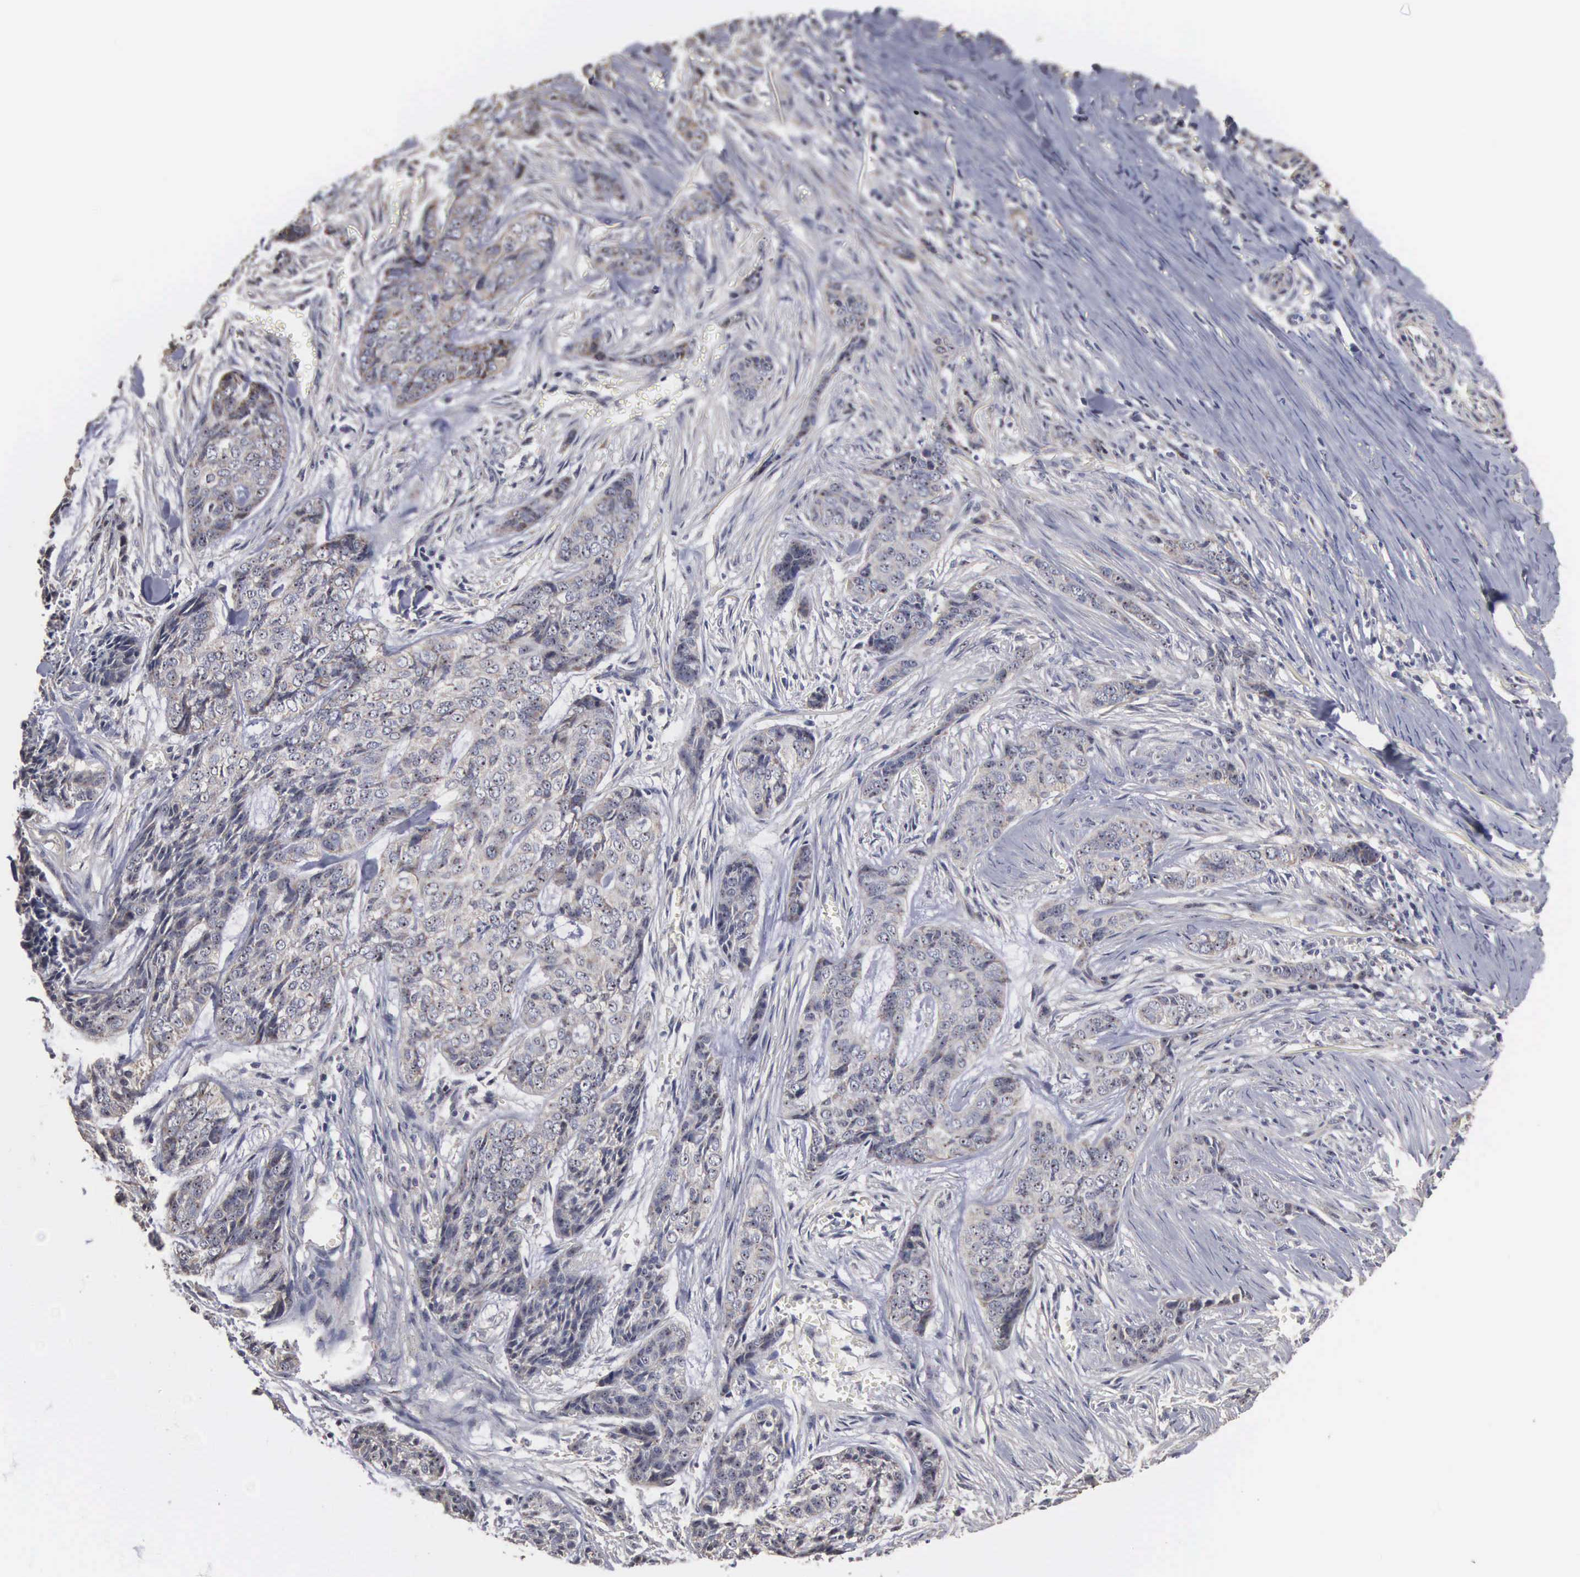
{"staining": {"intensity": "weak", "quantity": "25%-75%", "location": "cytoplasmic/membranous"}, "tissue": "skin cancer", "cell_type": "Tumor cells", "image_type": "cancer", "snomed": [{"axis": "morphology", "description": "Normal tissue, NOS"}, {"axis": "morphology", "description": "Basal cell carcinoma"}, {"axis": "topography", "description": "Skin"}], "caption": "About 25%-75% of tumor cells in skin basal cell carcinoma show weak cytoplasmic/membranous protein positivity as visualized by brown immunohistochemical staining.", "gene": "NGDN", "patient": {"sex": "female", "age": 65}}